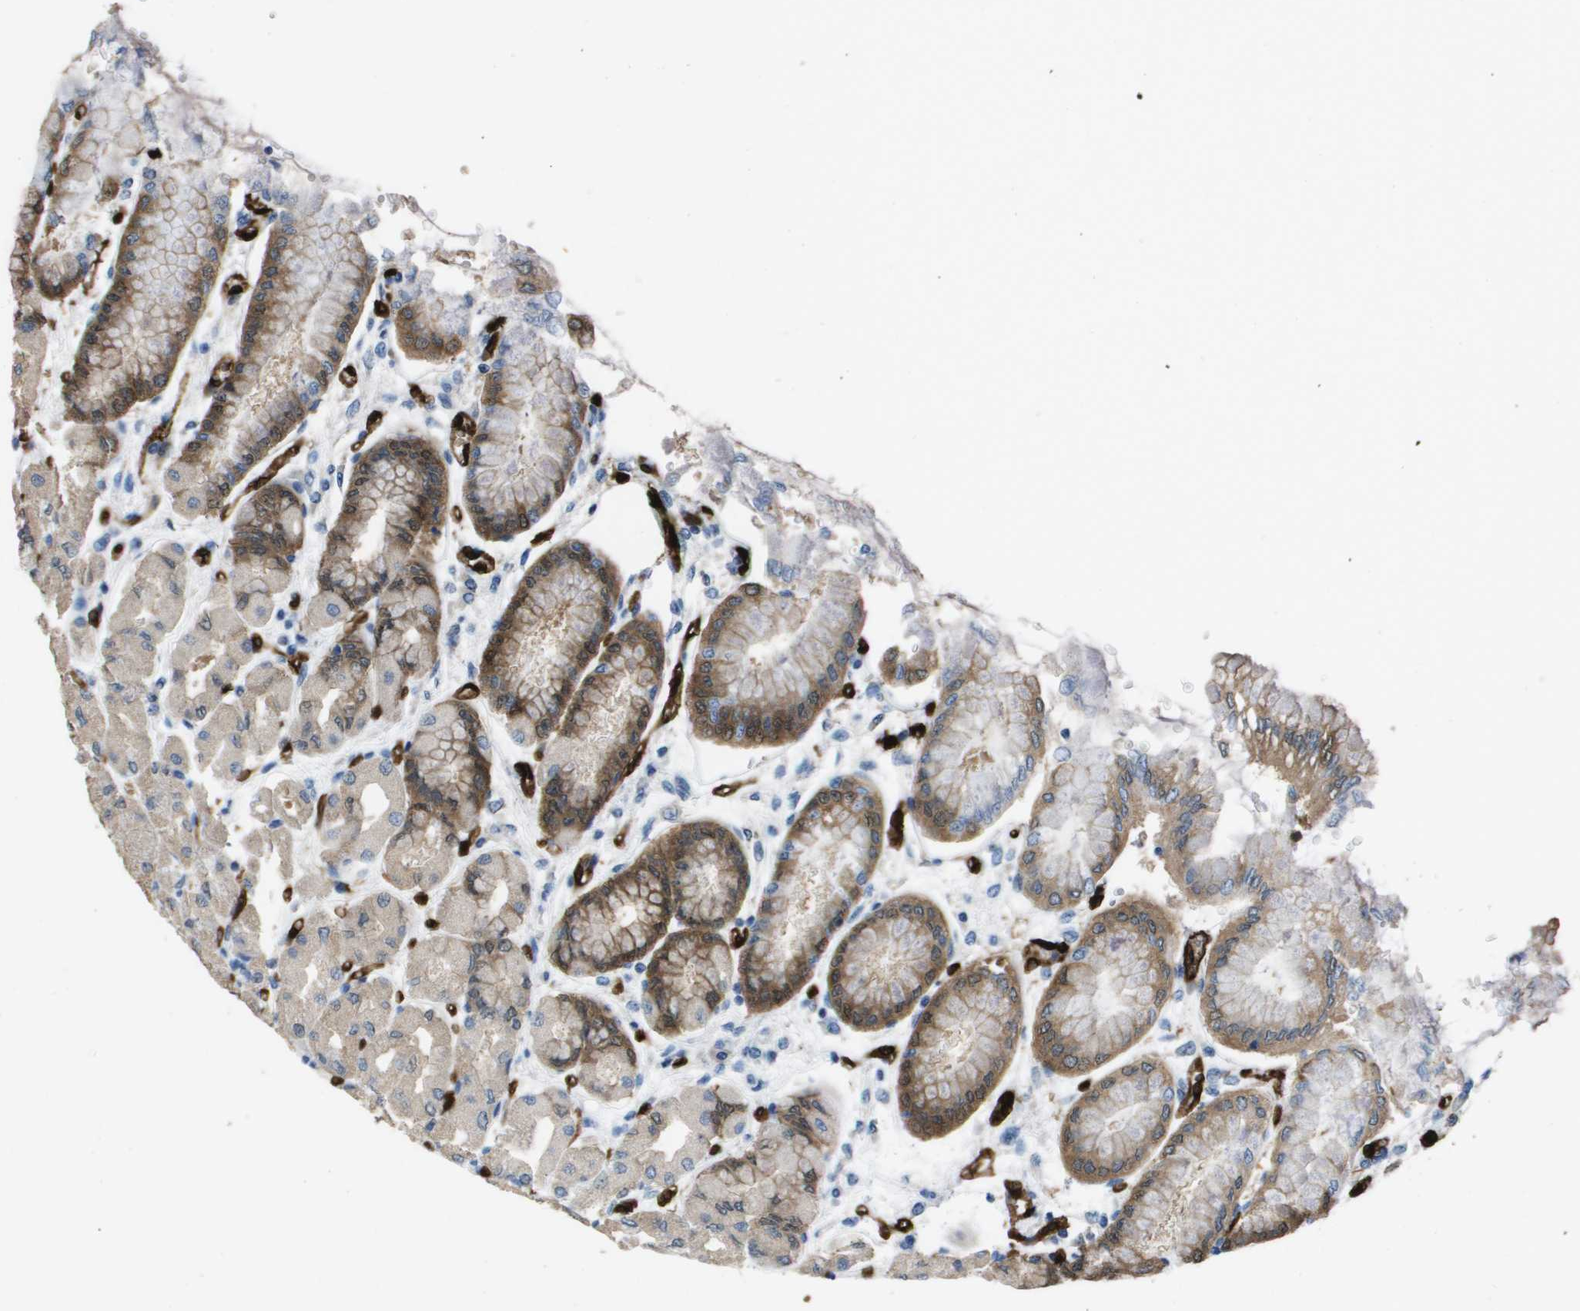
{"staining": {"intensity": "strong", "quantity": "25%-75%", "location": "cytoplasmic/membranous"}, "tissue": "stomach", "cell_type": "Glandular cells", "image_type": "normal", "snomed": [{"axis": "morphology", "description": "Normal tissue, NOS"}, {"axis": "topography", "description": "Stomach, upper"}], "caption": "Stomach stained with IHC exhibits strong cytoplasmic/membranous positivity in approximately 25%-75% of glandular cells.", "gene": "FABP5", "patient": {"sex": "female", "age": 56}}